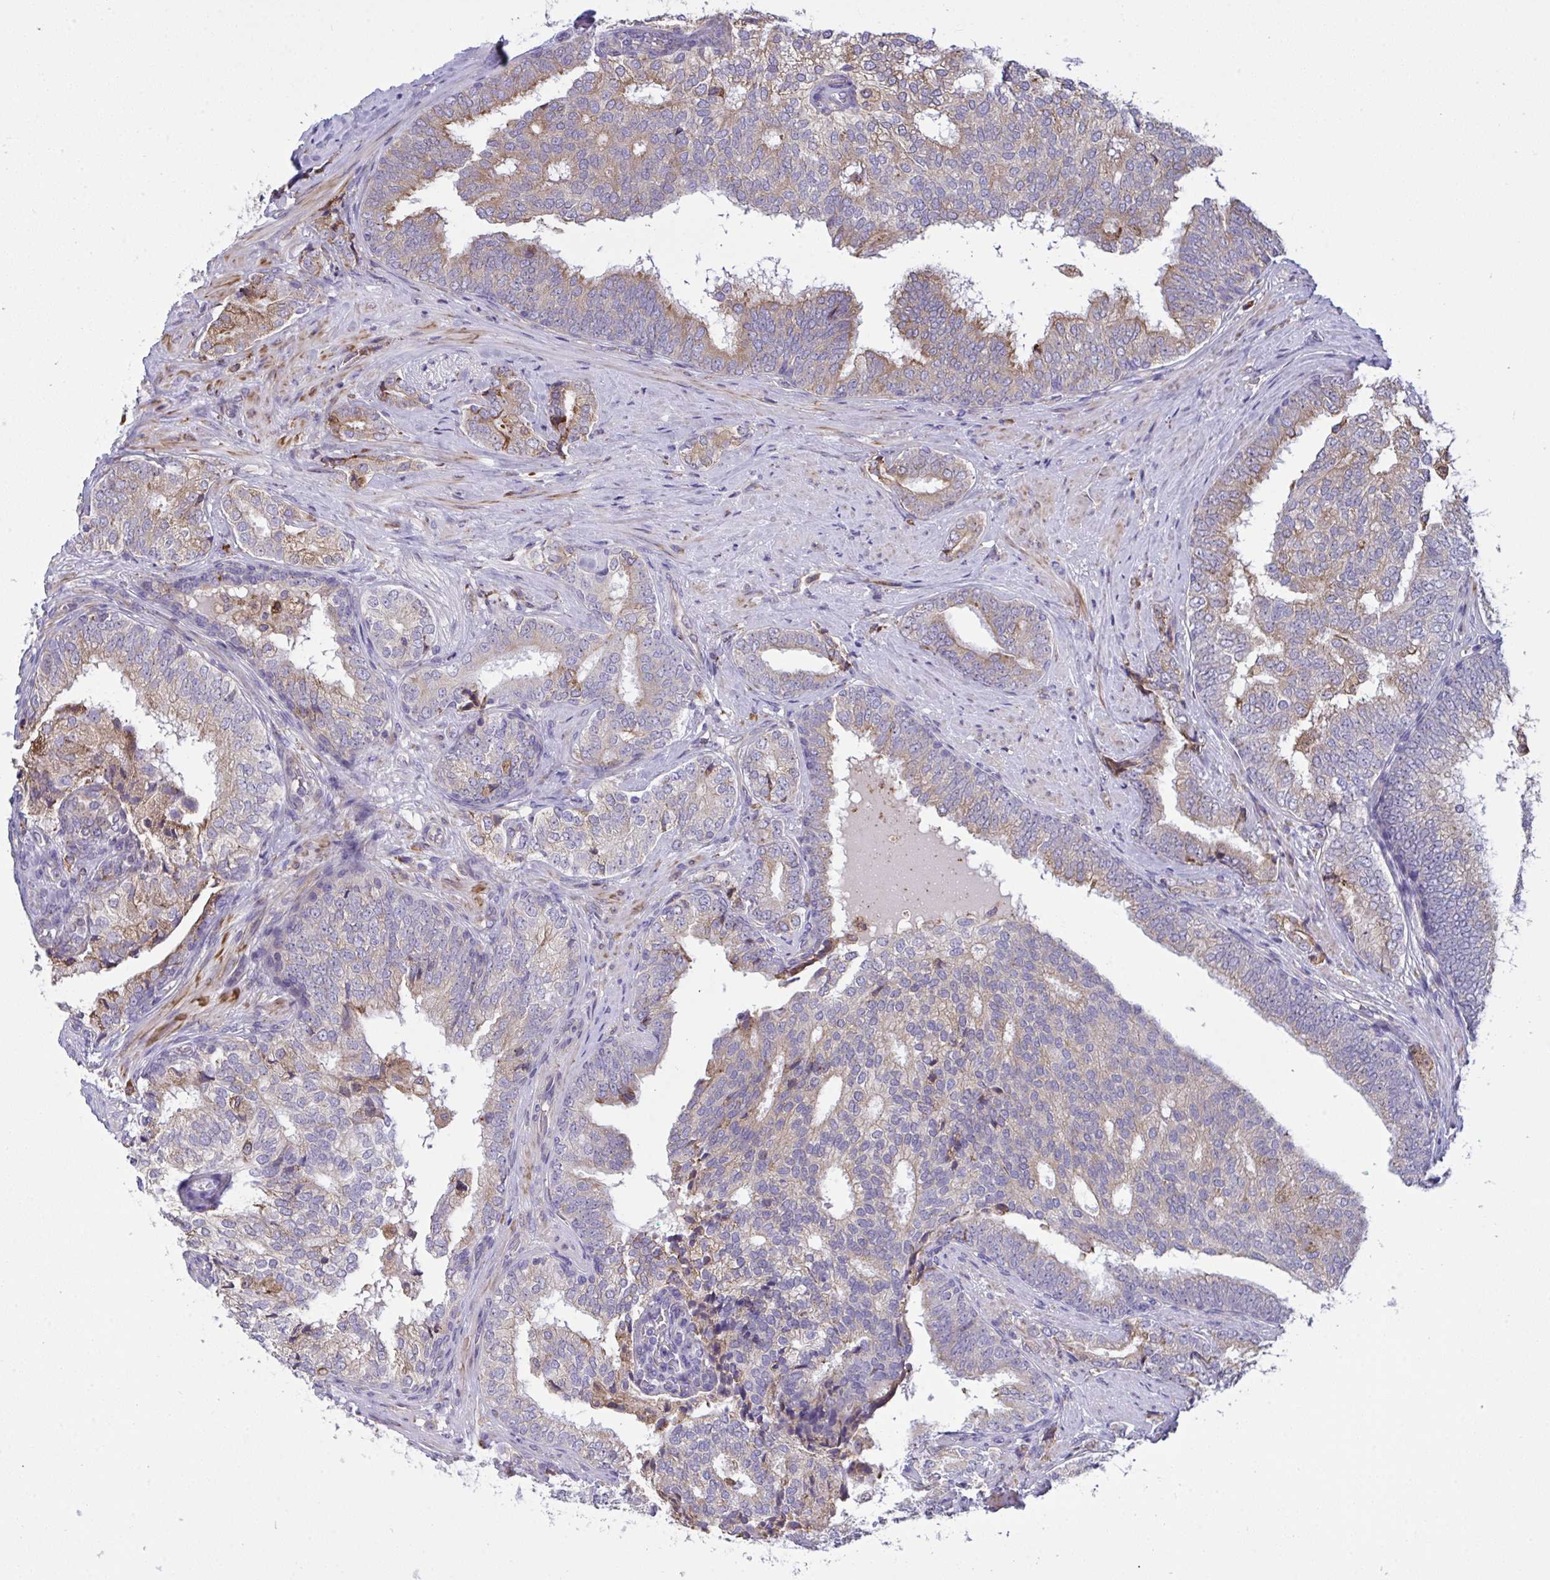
{"staining": {"intensity": "weak", "quantity": "<25%", "location": "cytoplasmic/membranous"}, "tissue": "prostate cancer", "cell_type": "Tumor cells", "image_type": "cancer", "snomed": [{"axis": "morphology", "description": "Adenocarcinoma, High grade"}, {"axis": "topography", "description": "Prostate"}], "caption": "This is an IHC histopathology image of adenocarcinoma (high-grade) (prostate). There is no staining in tumor cells.", "gene": "MYMK", "patient": {"sex": "male", "age": 72}}